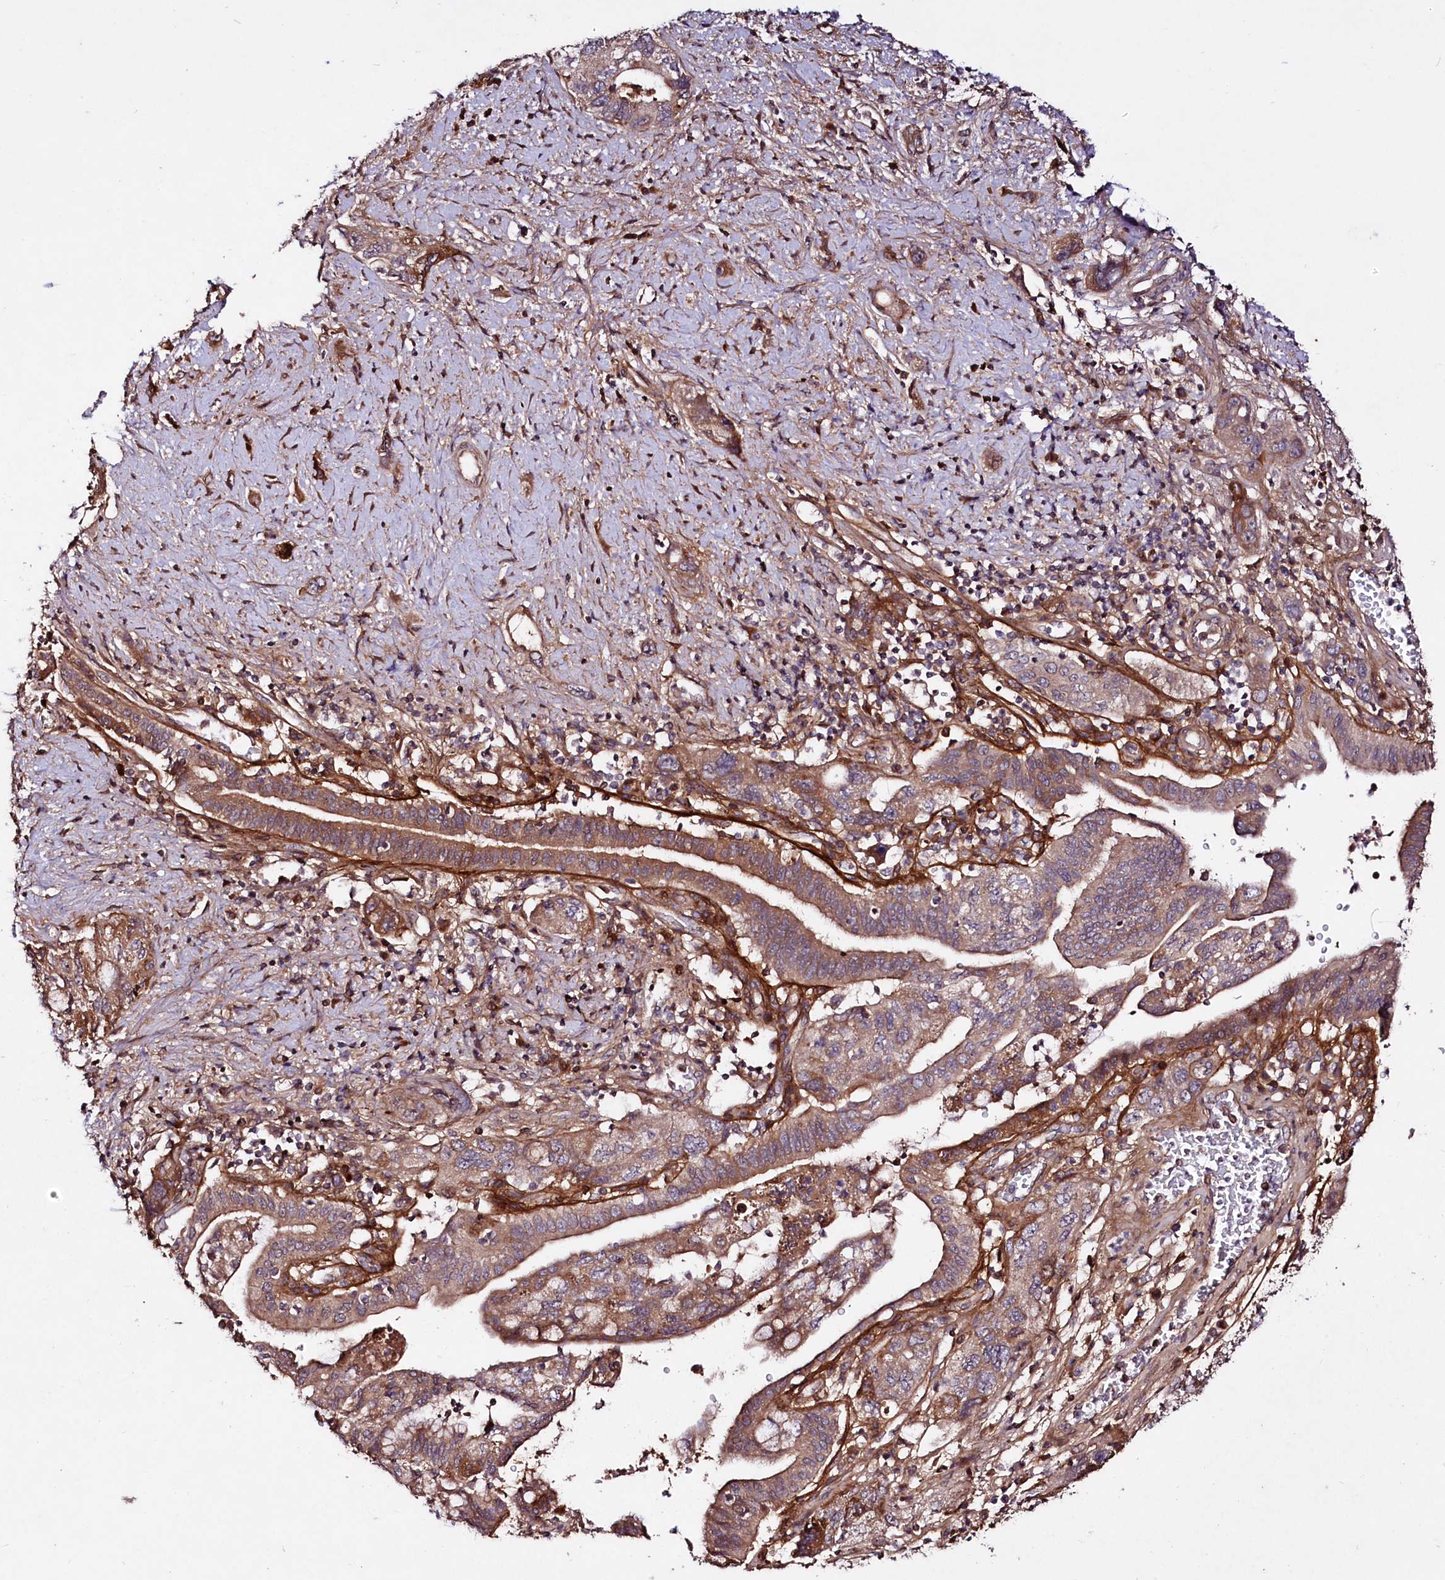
{"staining": {"intensity": "moderate", "quantity": ">75%", "location": "cytoplasmic/membranous"}, "tissue": "pancreatic cancer", "cell_type": "Tumor cells", "image_type": "cancer", "snomed": [{"axis": "morphology", "description": "Adenocarcinoma, NOS"}, {"axis": "topography", "description": "Pancreas"}], "caption": "High-power microscopy captured an IHC image of pancreatic cancer (adenocarcinoma), revealing moderate cytoplasmic/membranous staining in approximately >75% of tumor cells.", "gene": "TNPO3", "patient": {"sex": "female", "age": 73}}